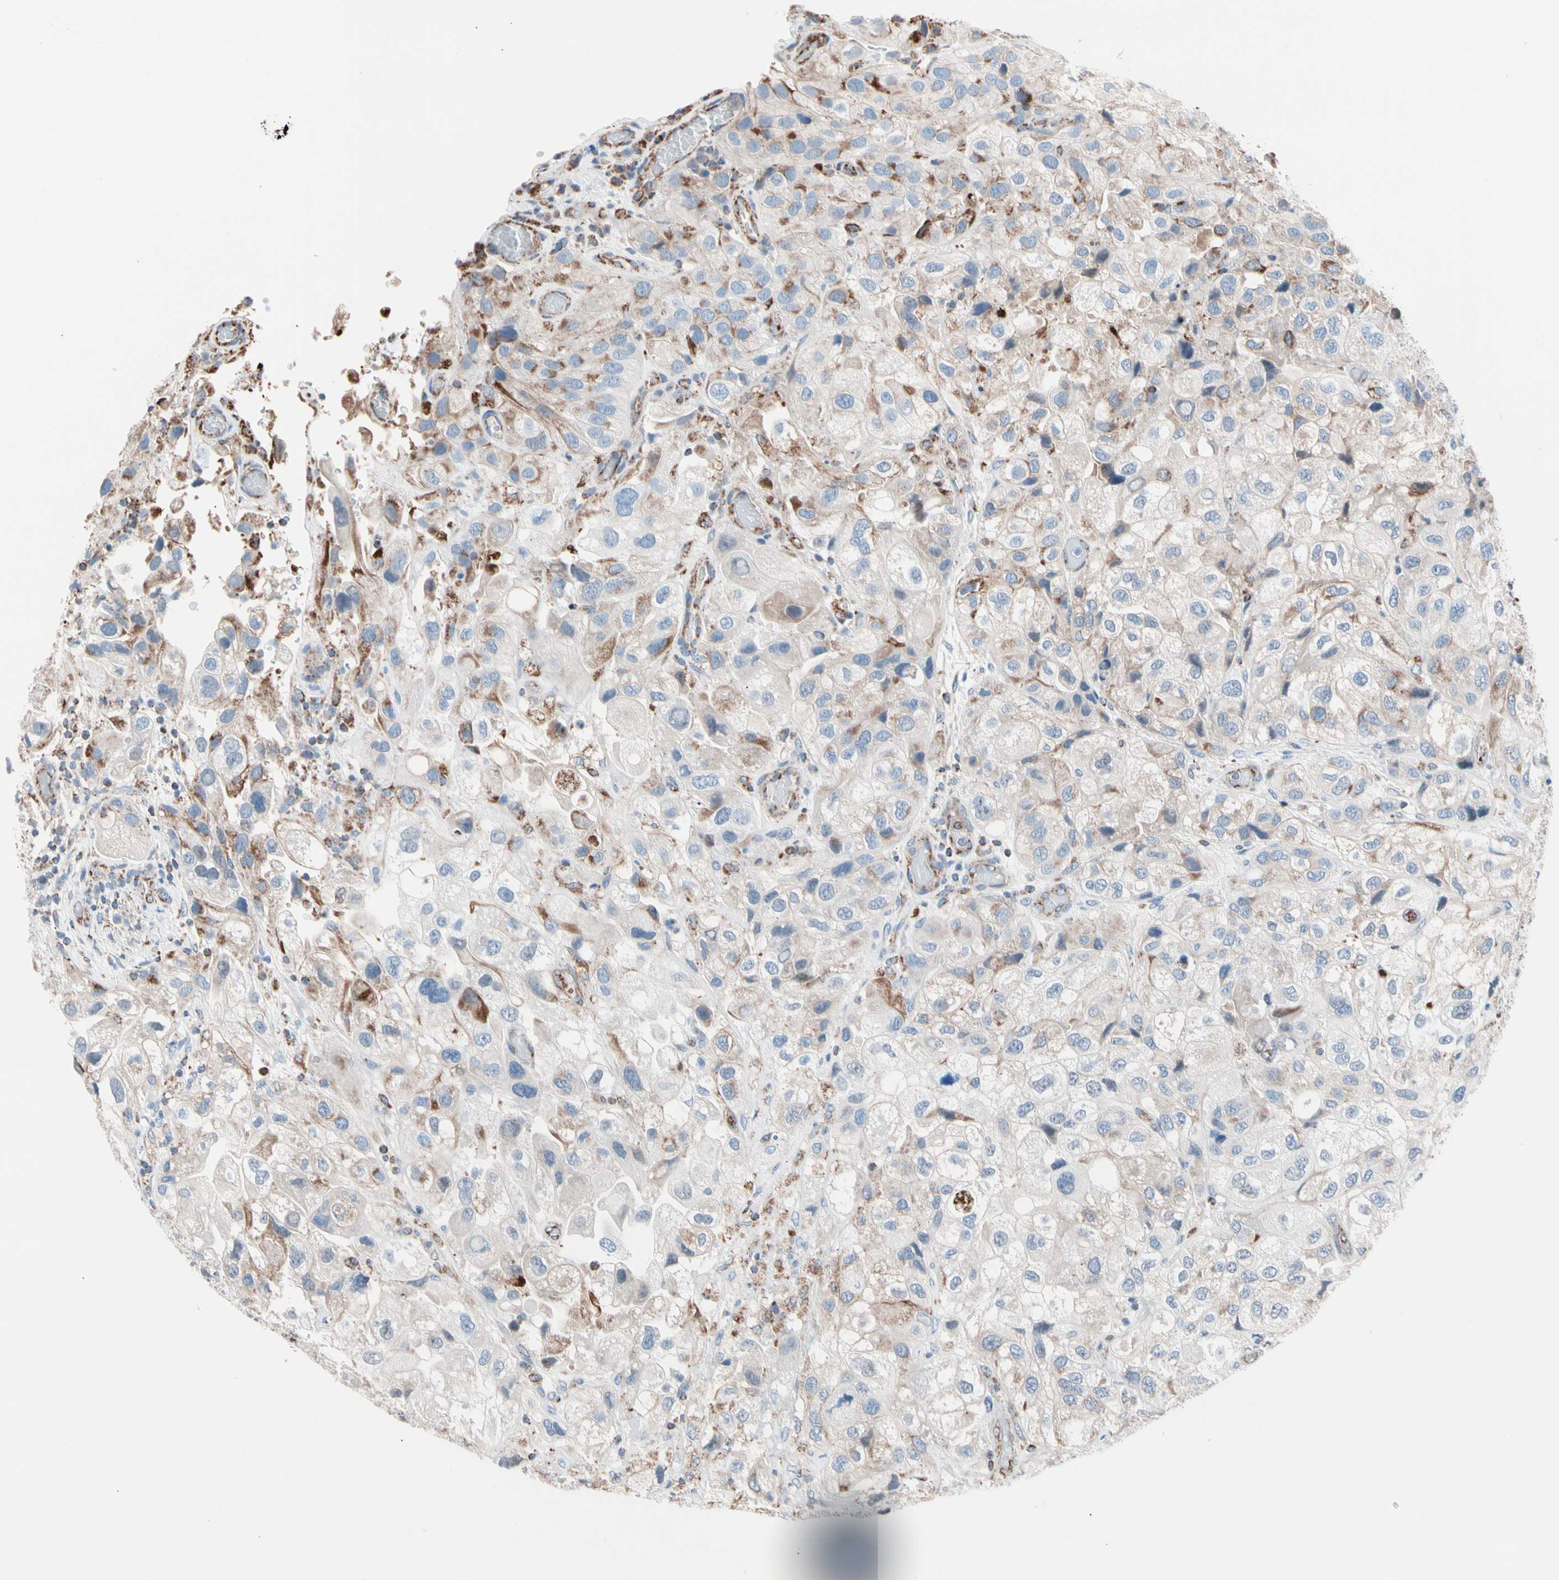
{"staining": {"intensity": "moderate", "quantity": "<25%", "location": "cytoplasmic/membranous"}, "tissue": "urothelial cancer", "cell_type": "Tumor cells", "image_type": "cancer", "snomed": [{"axis": "morphology", "description": "Urothelial carcinoma, High grade"}, {"axis": "topography", "description": "Urinary bladder"}], "caption": "Urothelial cancer stained with immunohistochemistry shows moderate cytoplasmic/membranous expression in about <25% of tumor cells.", "gene": "HK1", "patient": {"sex": "female", "age": 64}}